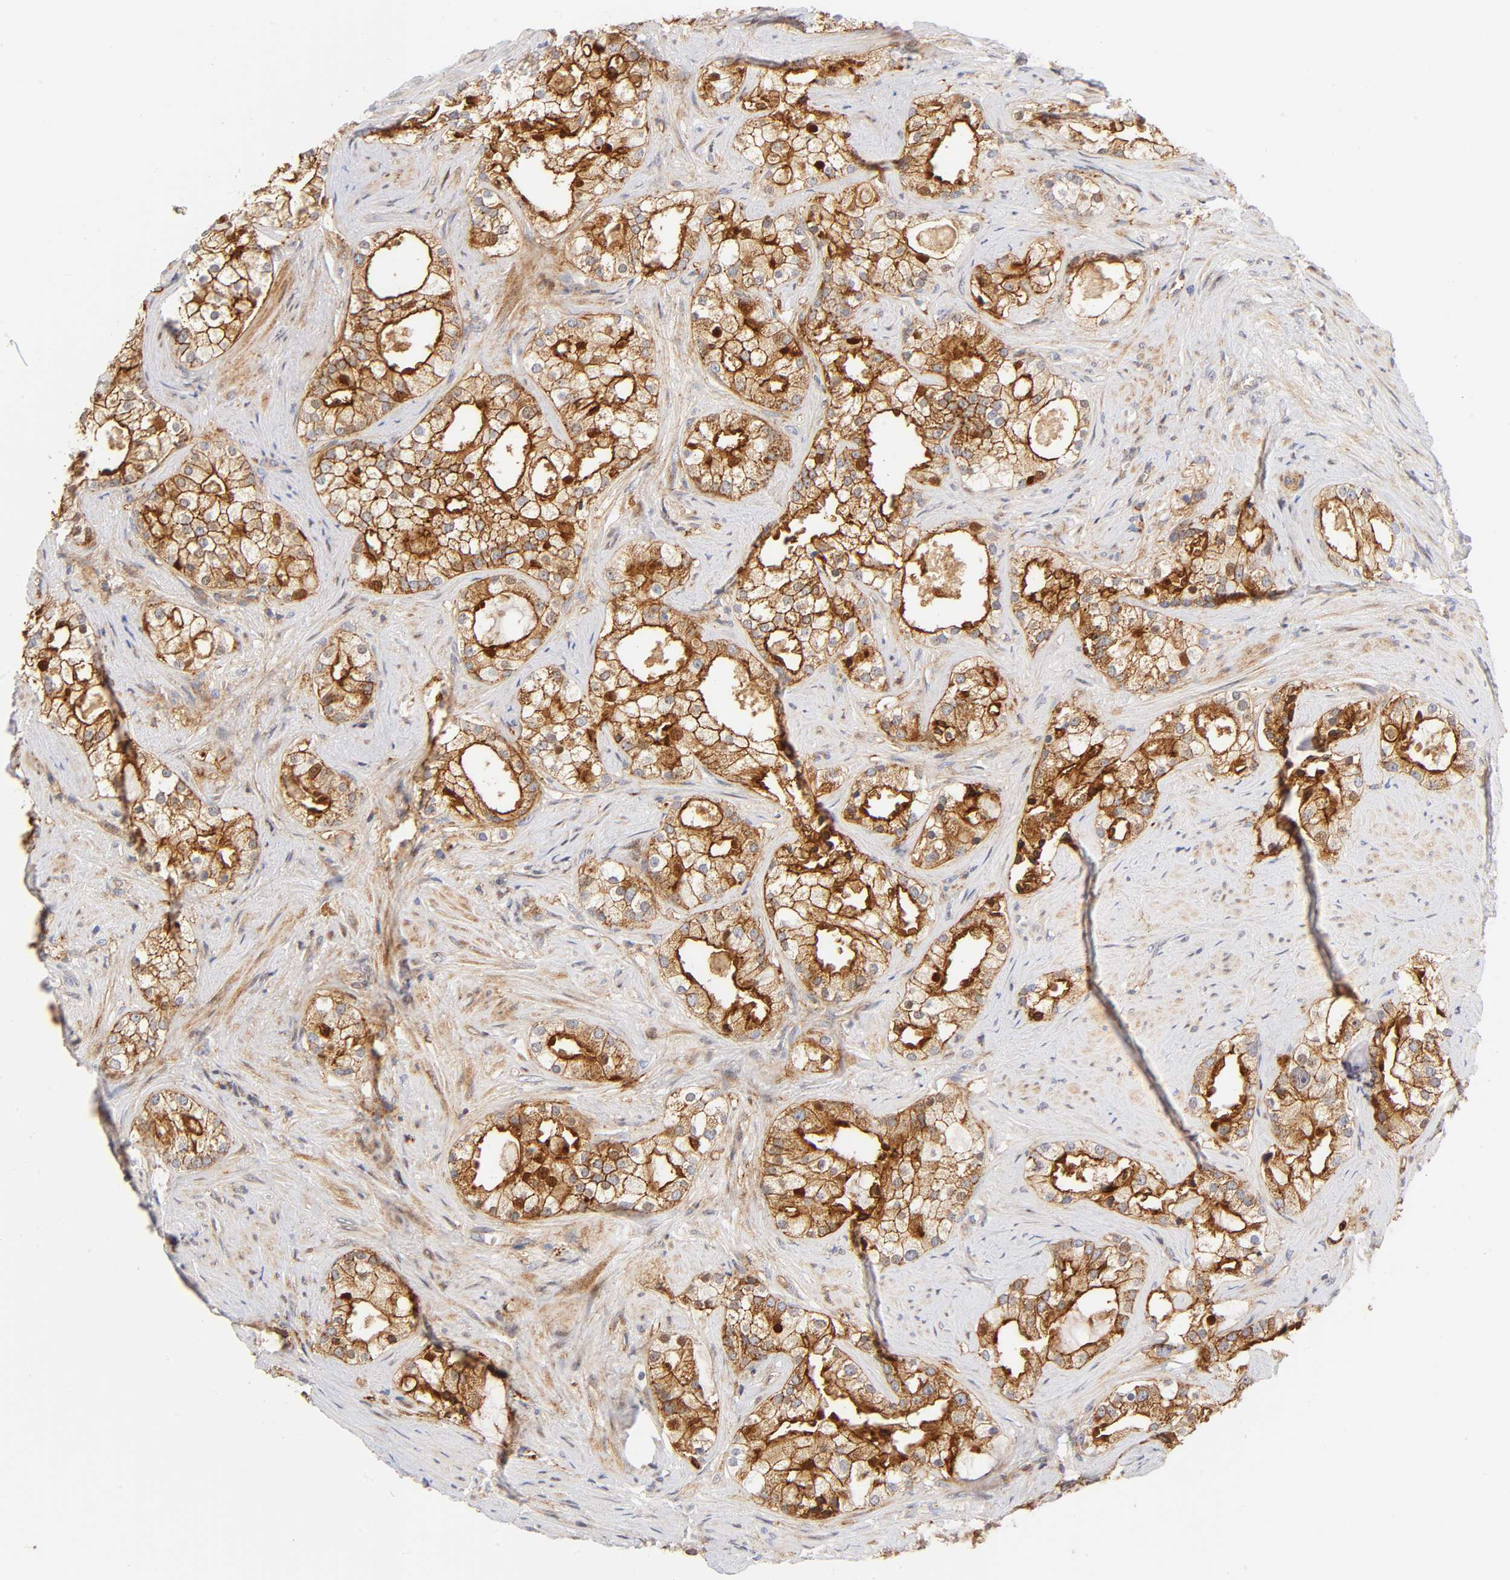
{"staining": {"intensity": "moderate", "quantity": ">75%", "location": "cytoplasmic/membranous,nuclear"}, "tissue": "prostate cancer", "cell_type": "Tumor cells", "image_type": "cancer", "snomed": [{"axis": "morphology", "description": "Adenocarcinoma, Low grade"}, {"axis": "topography", "description": "Prostate"}], "caption": "Protein staining demonstrates moderate cytoplasmic/membranous and nuclear positivity in about >75% of tumor cells in adenocarcinoma (low-grade) (prostate).", "gene": "ANXA7", "patient": {"sex": "male", "age": 58}}